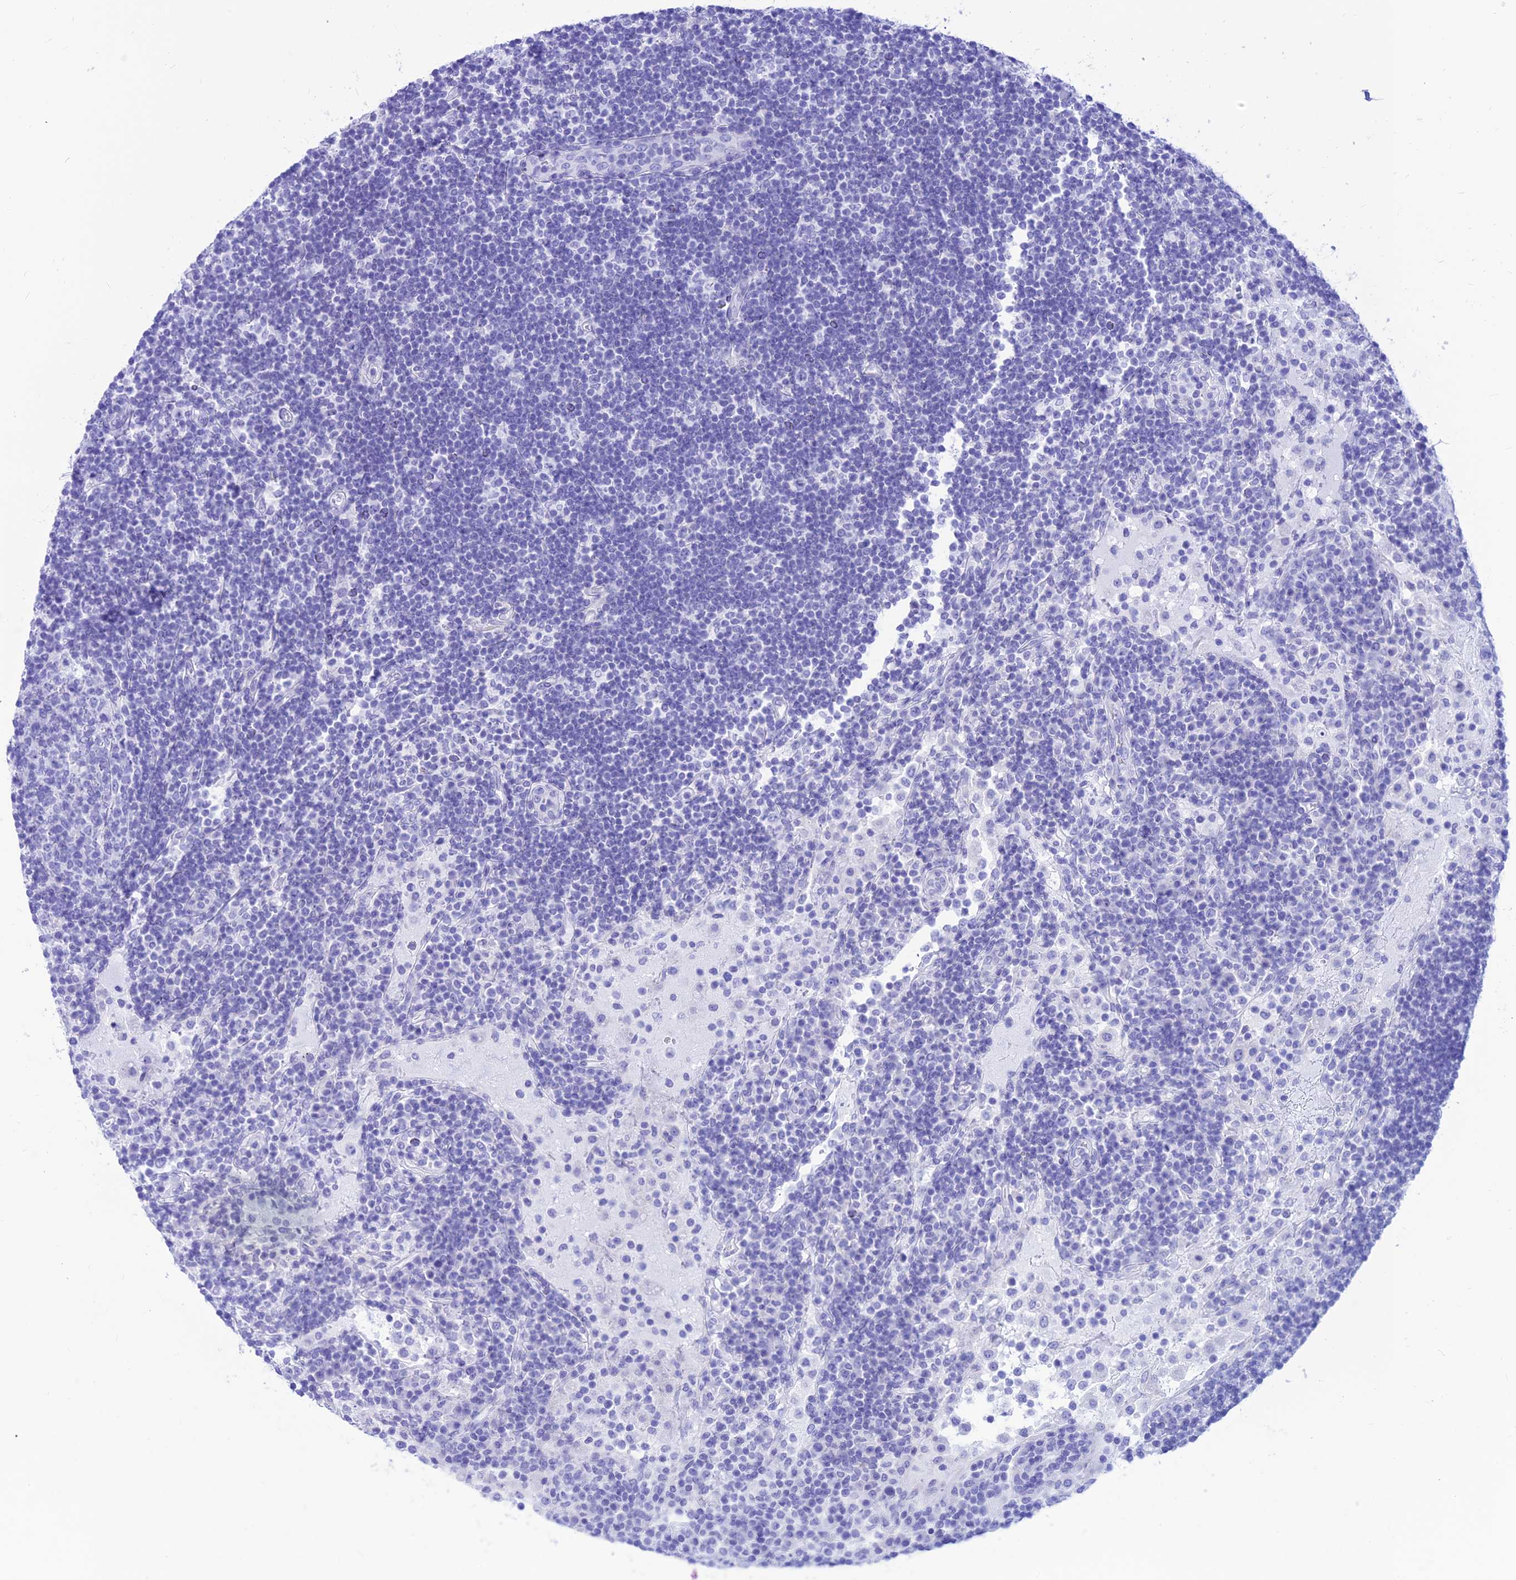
{"staining": {"intensity": "negative", "quantity": "none", "location": "none"}, "tissue": "lymph node", "cell_type": "Non-germinal center cells", "image_type": "normal", "snomed": [{"axis": "morphology", "description": "Normal tissue, NOS"}, {"axis": "topography", "description": "Lymph node"}], "caption": "Immunohistochemistry of benign lymph node demonstrates no positivity in non-germinal center cells. The staining was performed using DAB to visualize the protein expression in brown, while the nuclei were stained in blue with hematoxylin (Magnification: 20x).", "gene": "PRNP", "patient": {"sex": "female", "age": 53}}